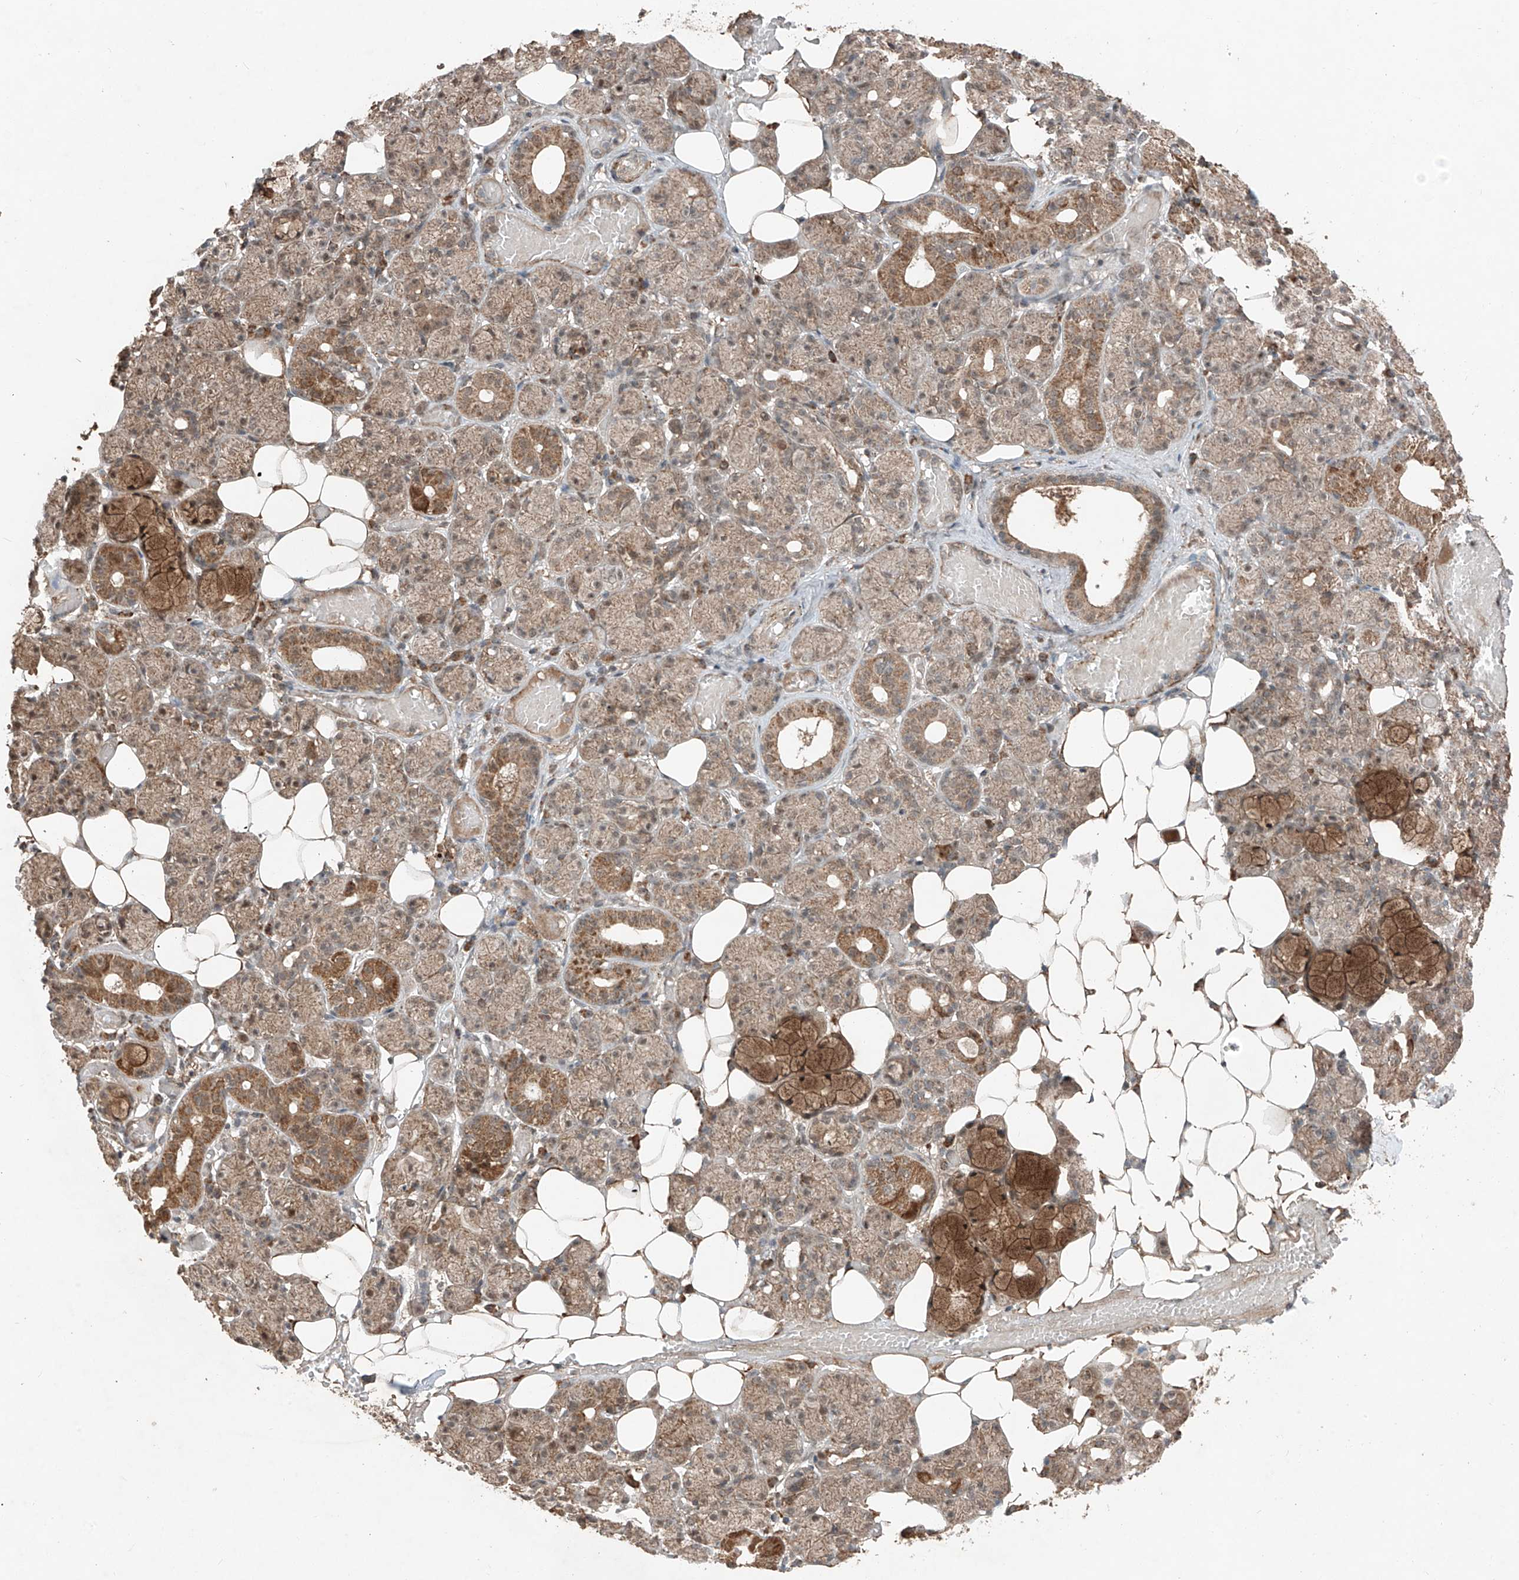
{"staining": {"intensity": "moderate", "quantity": "25%-75%", "location": "cytoplasmic/membranous,nuclear"}, "tissue": "salivary gland", "cell_type": "Glandular cells", "image_type": "normal", "snomed": [{"axis": "morphology", "description": "Normal tissue, NOS"}, {"axis": "topography", "description": "Salivary gland"}], "caption": "This micrograph demonstrates immunohistochemistry (IHC) staining of normal human salivary gland, with medium moderate cytoplasmic/membranous,nuclear expression in approximately 25%-75% of glandular cells.", "gene": "ZNF620", "patient": {"sex": "male", "age": 63}}